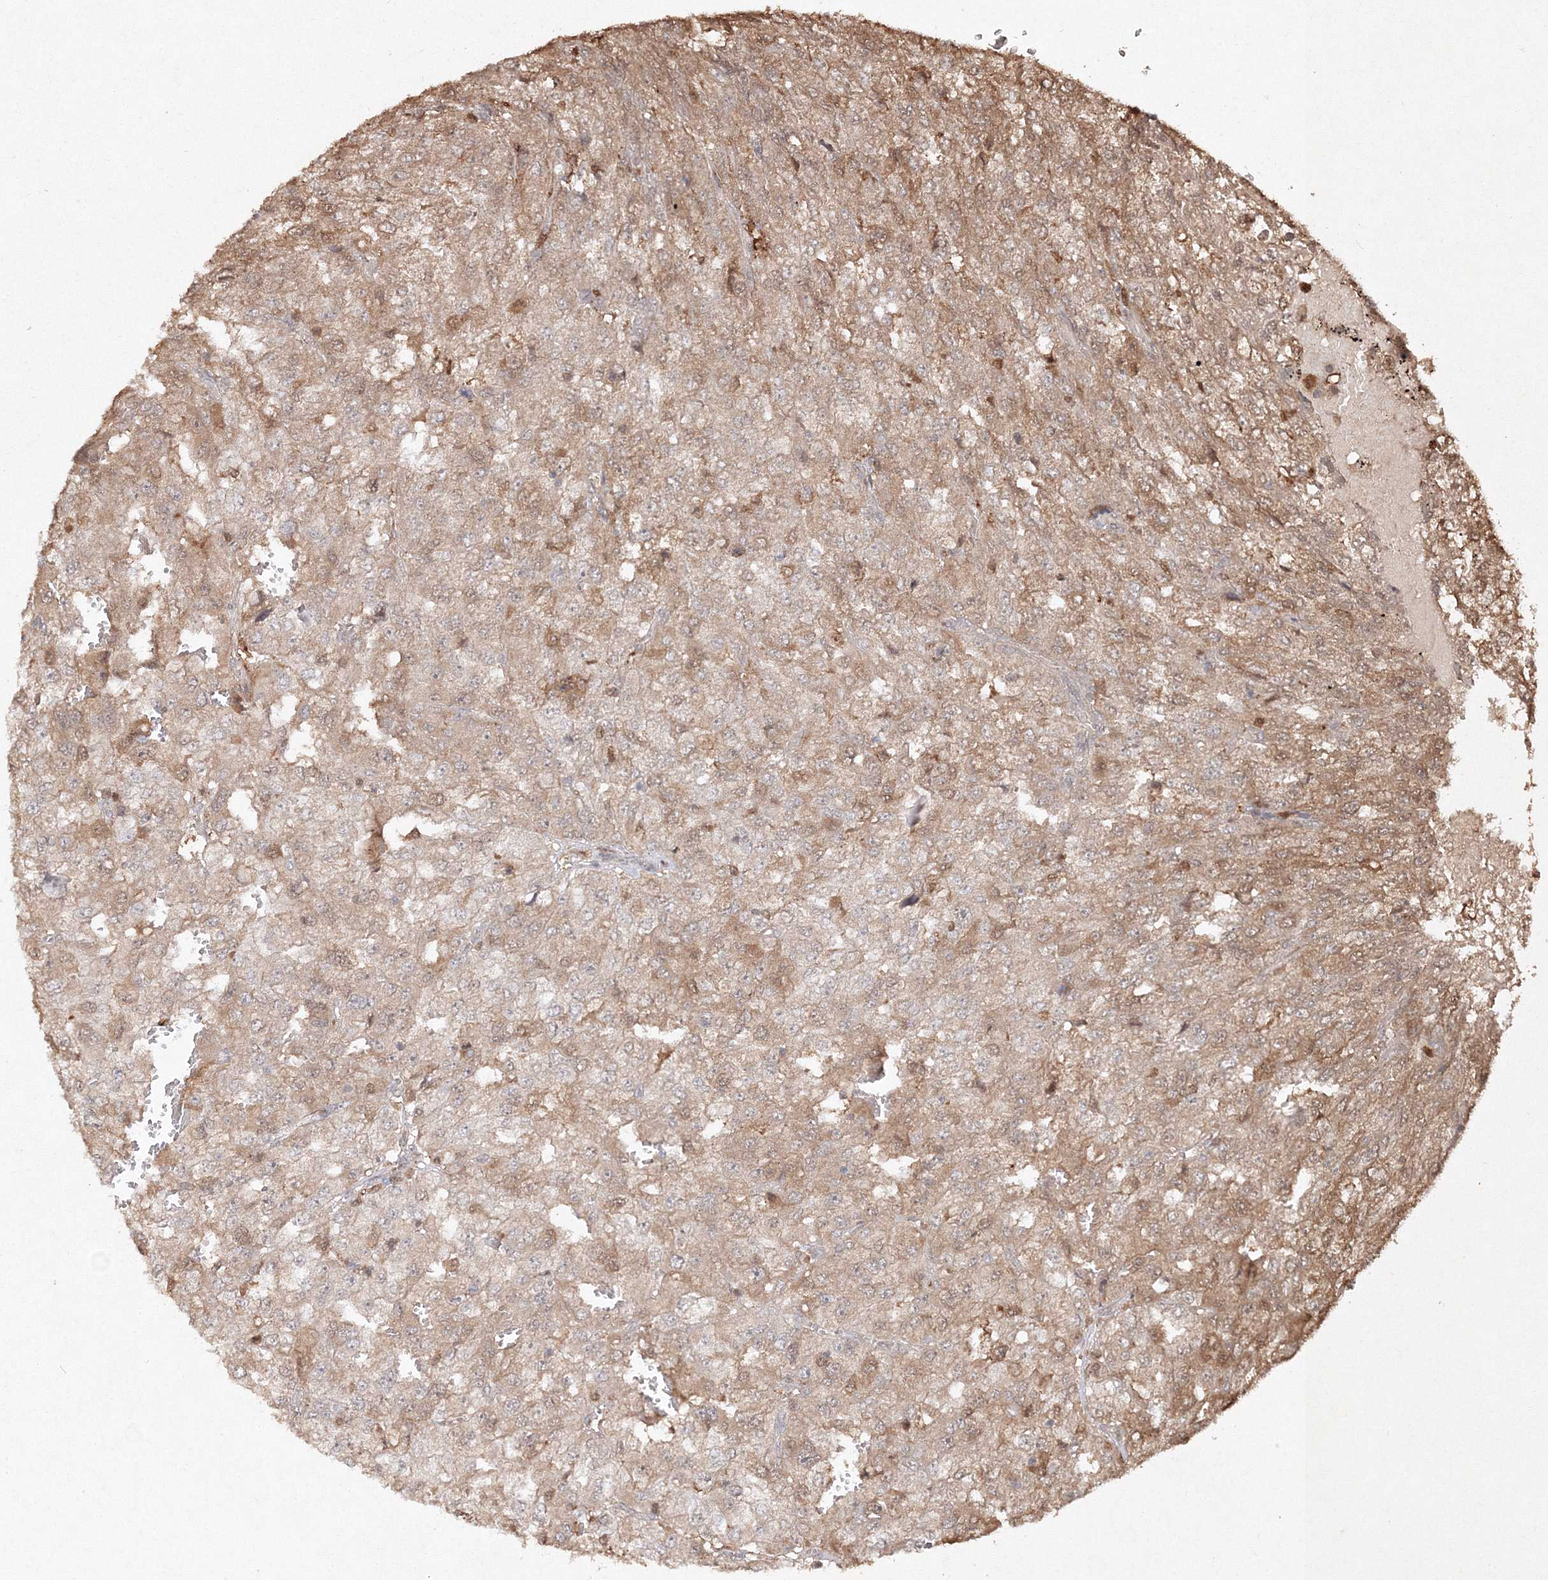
{"staining": {"intensity": "weak", "quantity": ">75%", "location": "cytoplasmic/membranous"}, "tissue": "renal cancer", "cell_type": "Tumor cells", "image_type": "cancer", "snomed": [{"axis": "morphology", "description": "Adenocarcinoma, NOS"}, {"axis": "topography", "description": "Kidney"}], "caption": "There is low levels of weak cytoplasmic/membranous expression in tumor cells of adenocarcinoma (renal), as demonstrated by immunohistochemical staining (brown color).", "gene": "S100A11", "patient": {"sex": "female", "age": 54}}